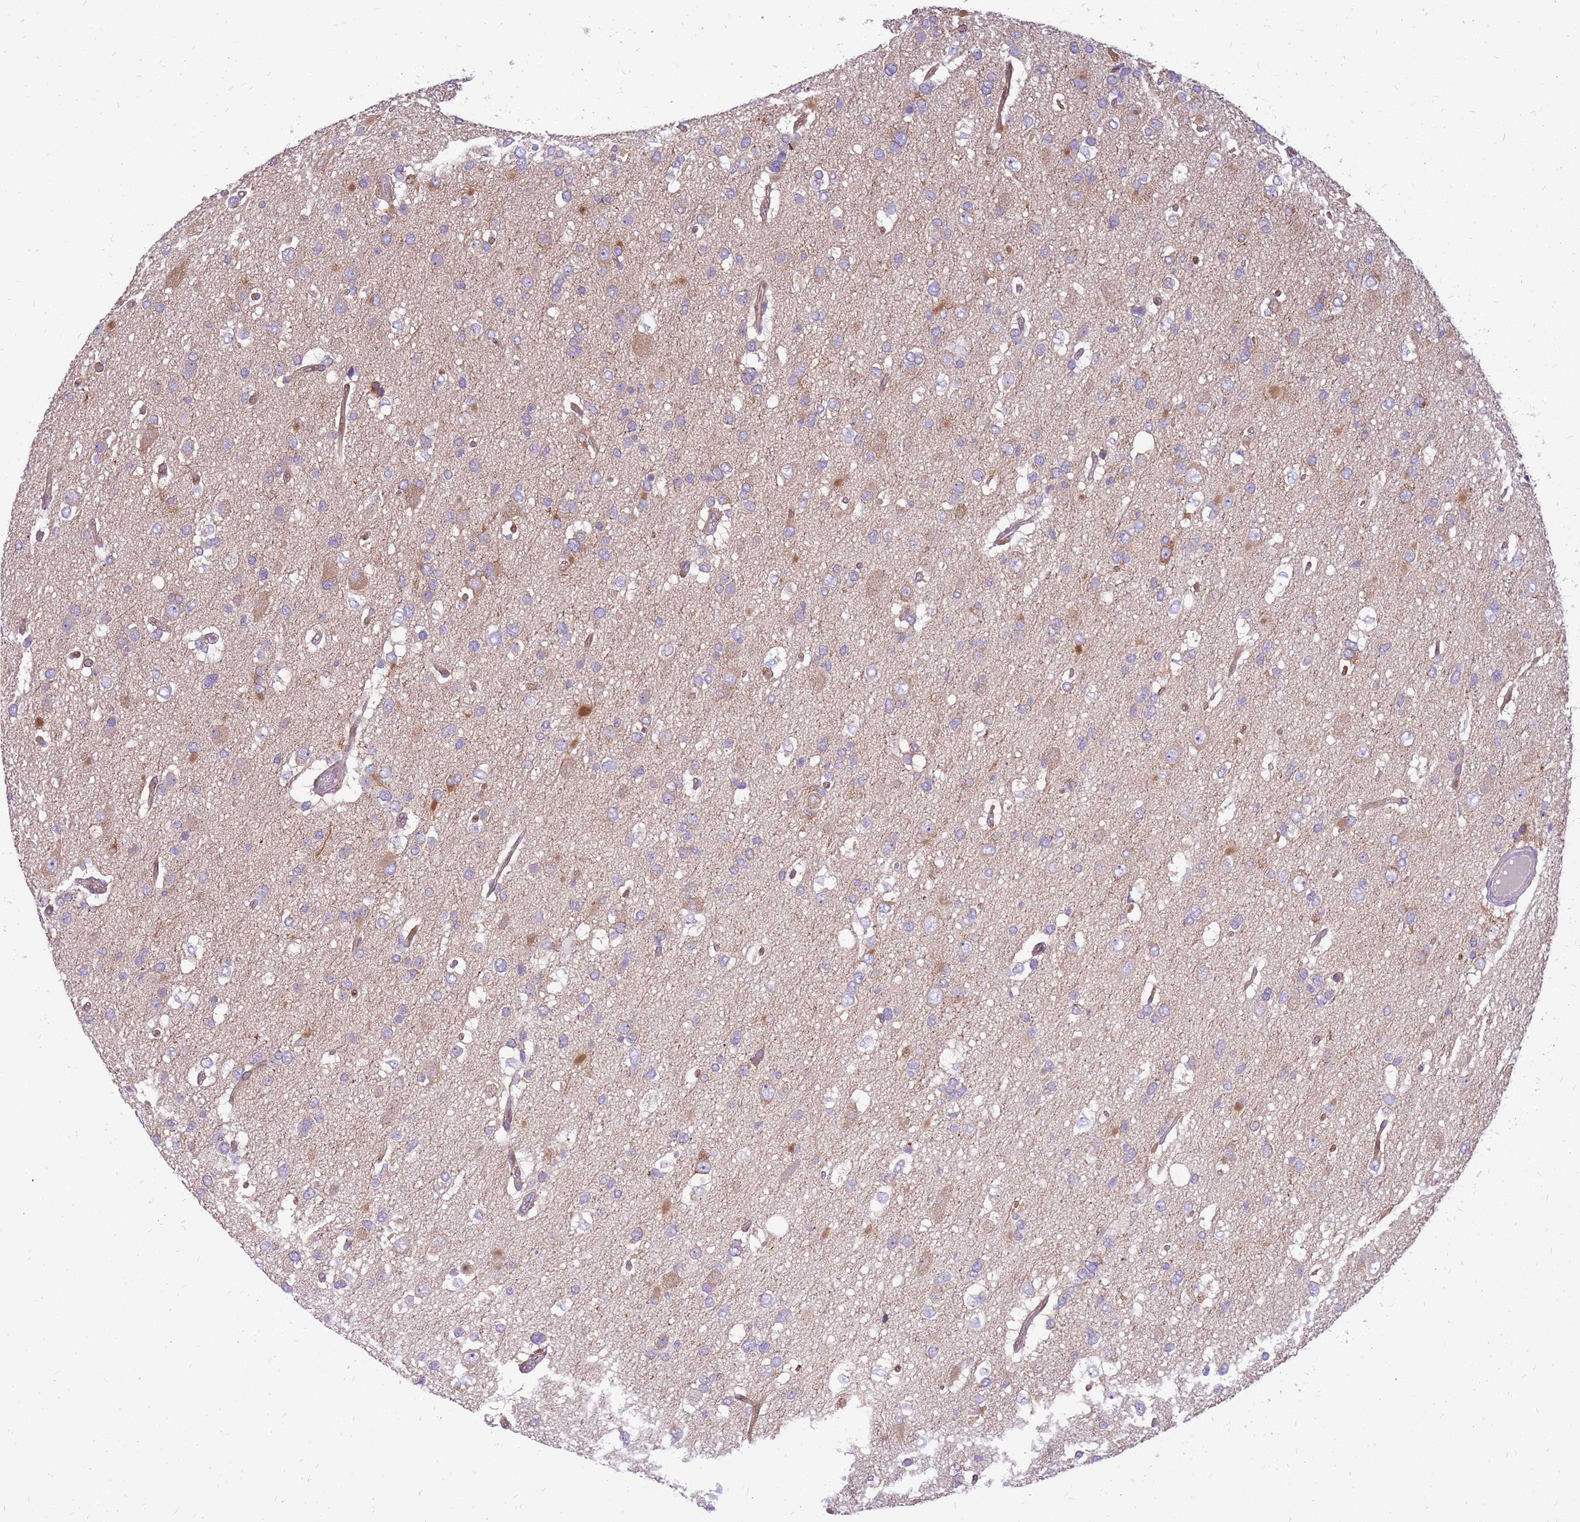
{"staining": {"intensity": "weak", "quantity": "<25%", "location": "cytoplasmic/membranous"}, "tissue": "glioma", "cell_type": "Tumor cells", "image_type": "cancer", "snomed": [{"axis": "morphology", "description": "Glioma, malignant, High grade"}, {"axis": "topography", "description": "Brain"}], "caption": "This is an immunohistochemistry (IHC) histopathology image of human glioma. There is no expression in tumor cells.", "gene": "WDR90", "patient": {"sex": "male", "age": 53}}